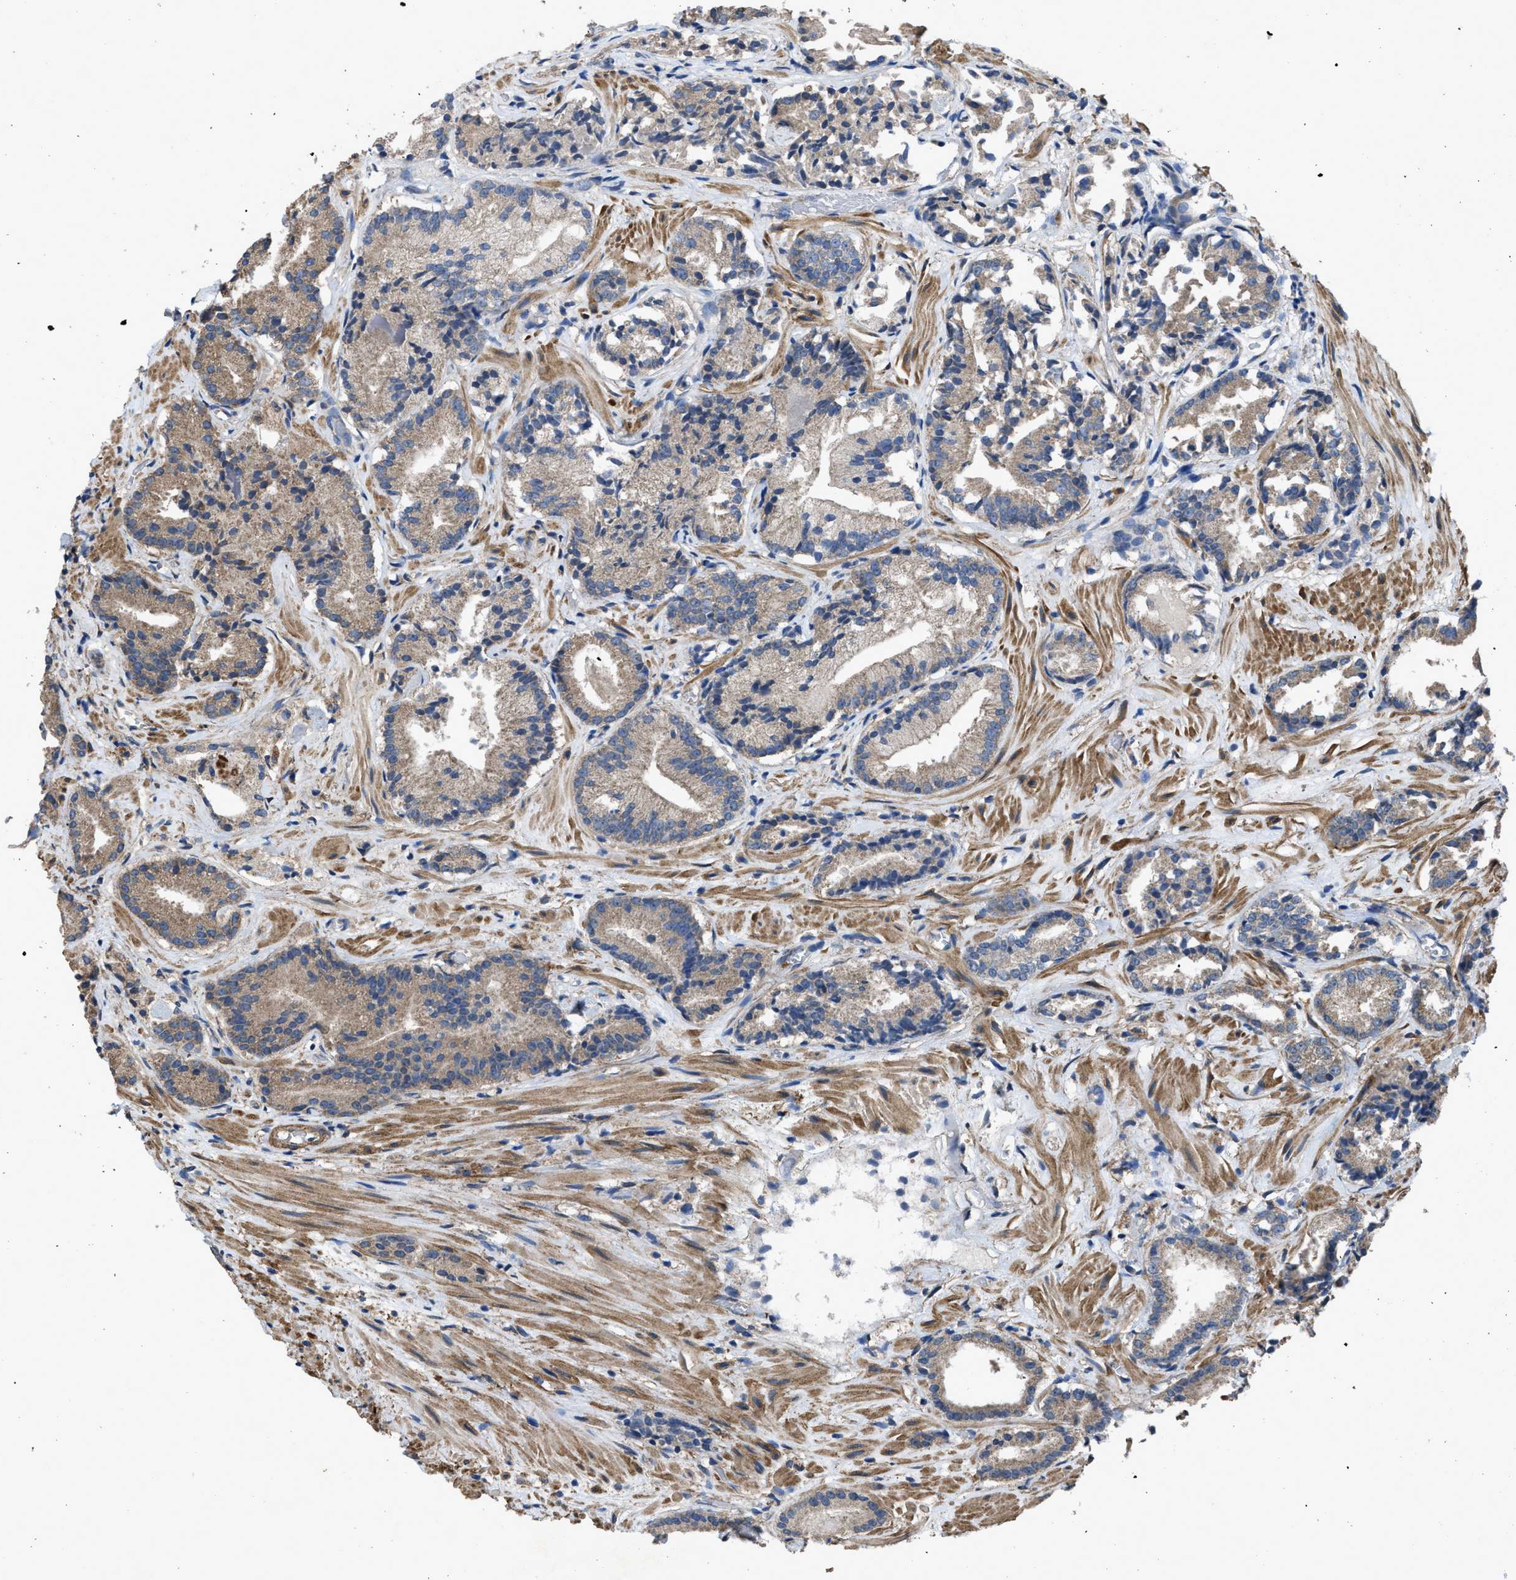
{"staining": {"intensity": "weak", "quantity": "25%-75%", "location": "cytoplasmic/membranous"}, "tissue": "prostate cancer", "cell_type": "Tumor cells", "image_type": "cancer", "snomed": [{"axis": "morphology", "description": "Adenocarcinoma, Low grade"}, {"axis": "topography", "description": "Prostate"}], "caption": "Prostate cancer (low-grade adenocarcinoma) stained with DAB (3,3'-diaminobenzidine) IHC displays low levels of weak cytoplasmic/membranous staining in approximately 25%-75% of tumor cells.", "gene": "ARL6", "patient": {"sex": "male", "age": 51}}